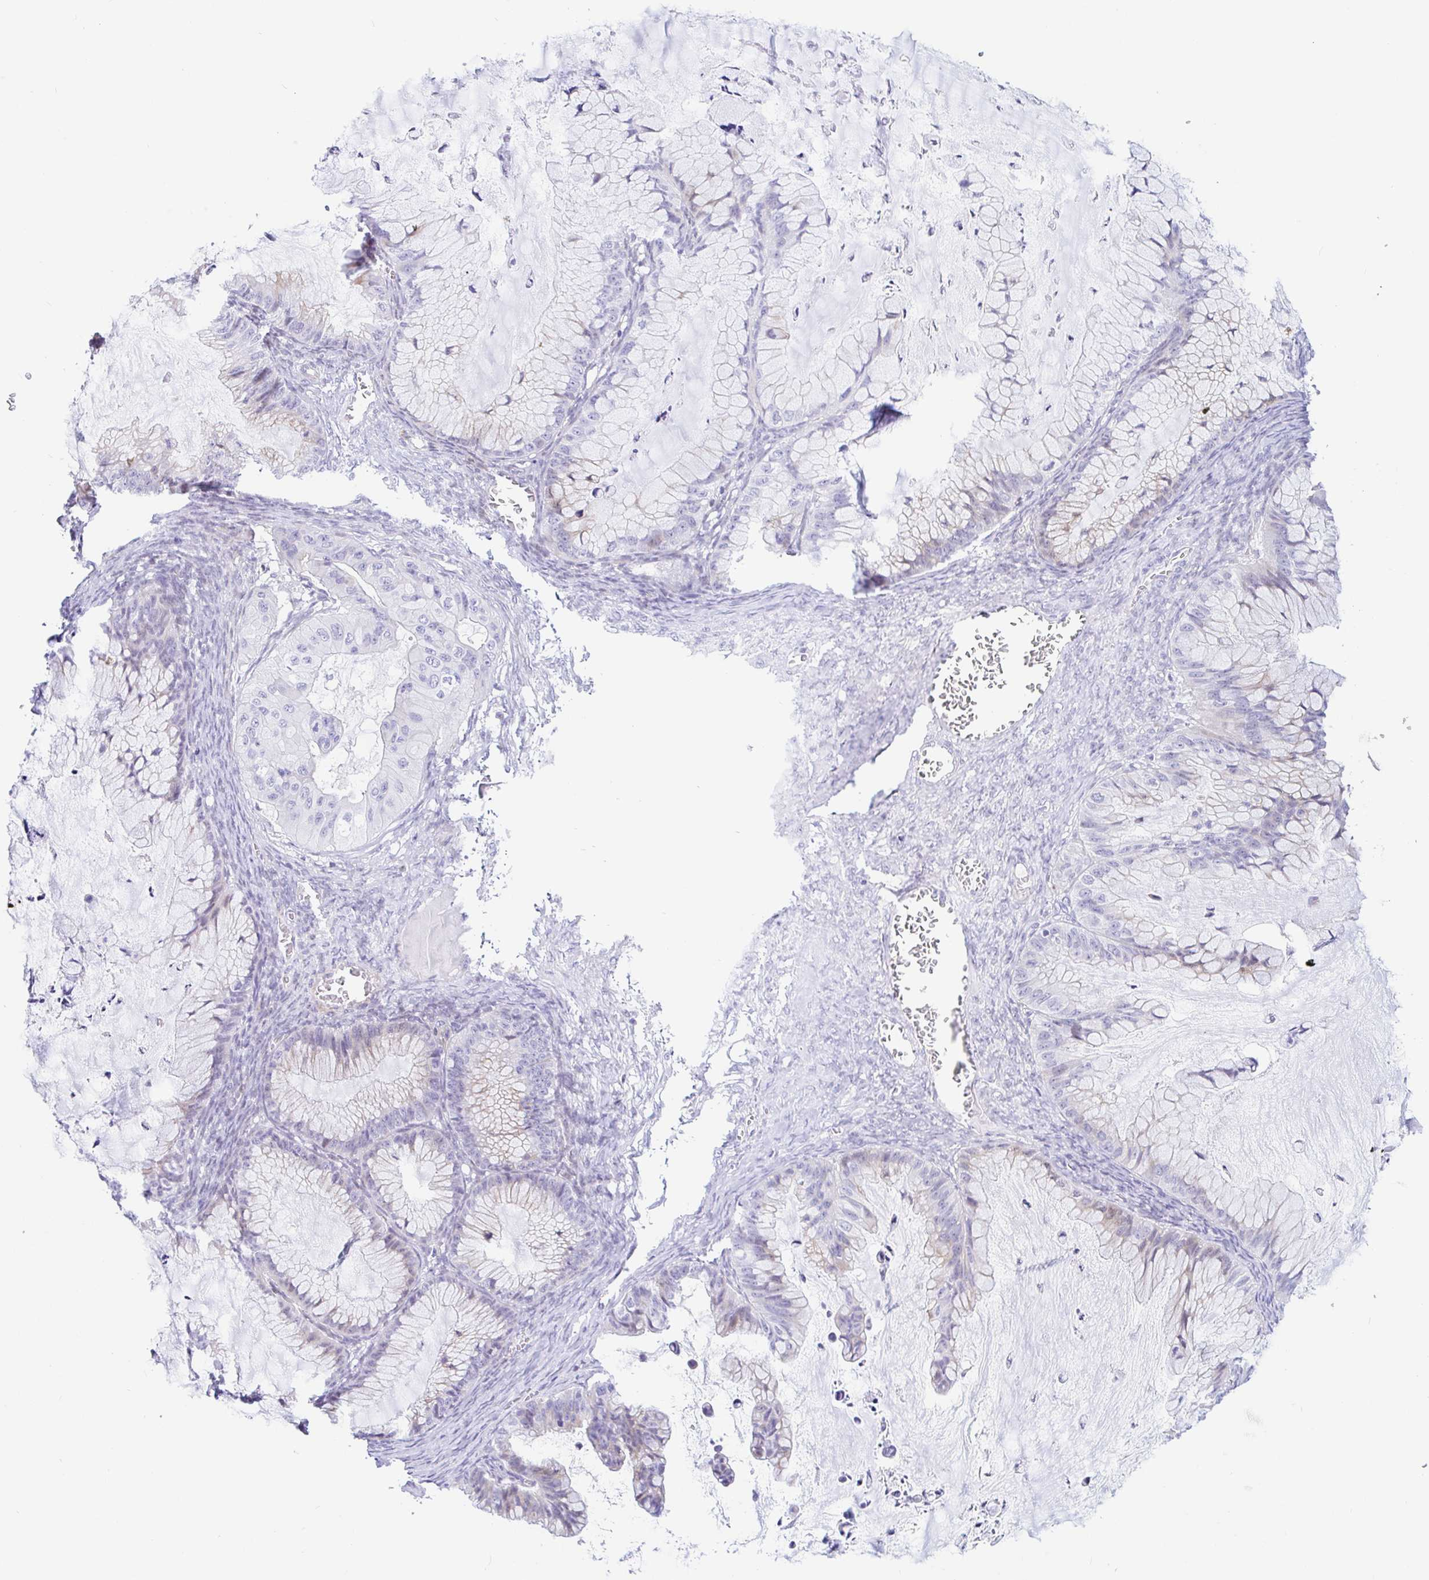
{"staining": {"intensity": "weak", "quantity": "<25%", "location": "cytoplasmic/membranous"}, "tissue": "ovarian cancer", "cell_type": "Tumor cells", "image_type": "cancer", "snomed": [{"axis": "morphology", "description": "Cystadenocarcinoma, mucinous, NOS"}, {"axis": "topography", "description": "Ovary"}], "caption": "Immunohistochemical staining of mucinous cystadenocarcinoma (ovarian) reveals no significant expression in tumor cells.", "gene": "PINLYP", "patient": {"sex": "female", "age": 72}}